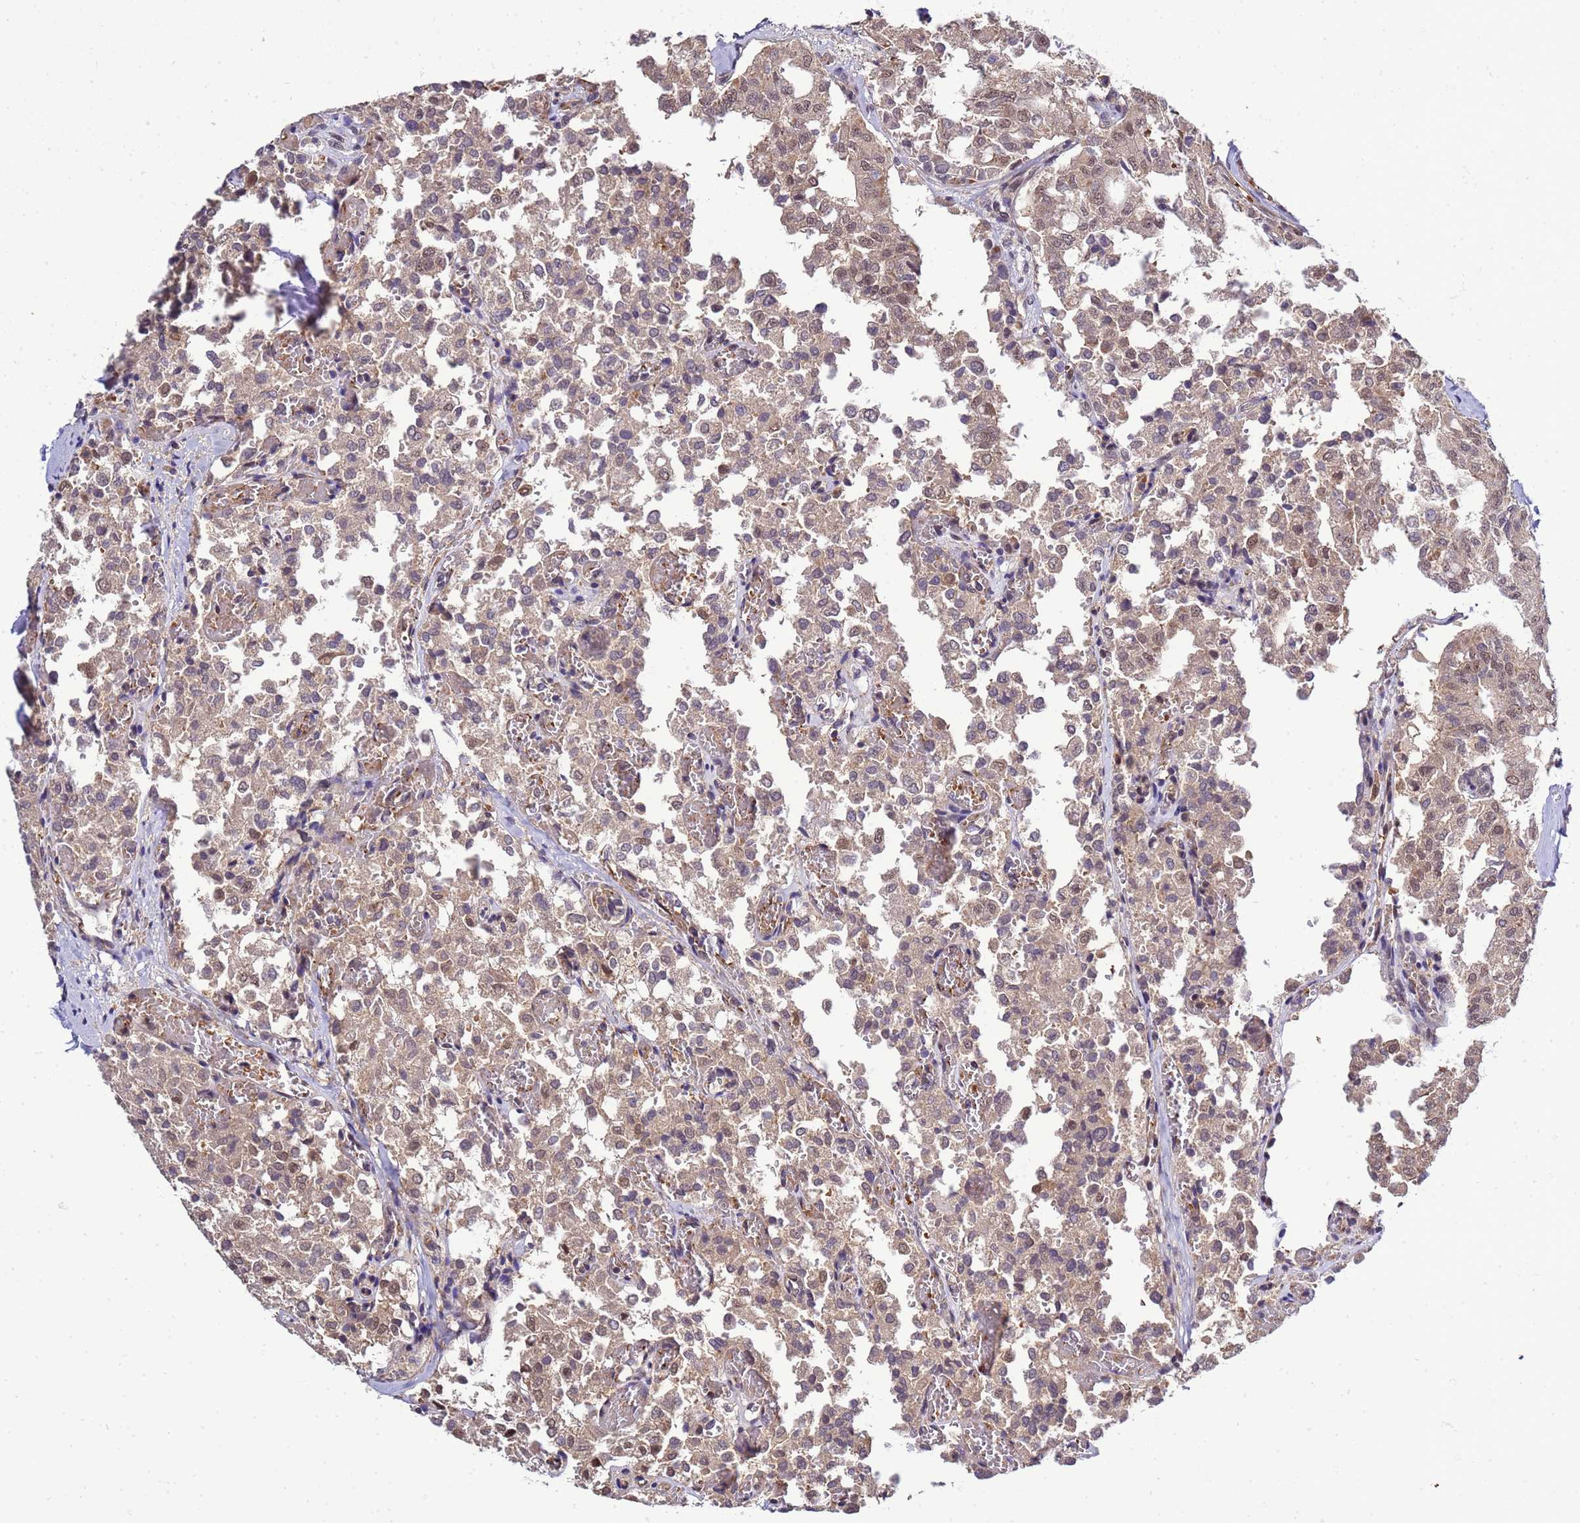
{"staining": {"intensity": "weak", "quantity": "25%-75%", "location": "cytoplasmic/membranous,nuclear"}, "tissue": "thyroid cancer", "cell_type": "Tumor cells", "image_type": "cancer", "snomed": [{"axis": "morphology", "description": "Follicular adenoma carcinoma, NOS"}, {"axis": "topography", "description": "Thyroid gland"}], "caption": "This photomicrograph displays thyroid follicular adenoma carcinoma stained with immunohistochemistry to label a protein in brown. The cytoplasmic/membranous and nuclear of tumor cells show weak positivity for the protein. Nuclei are counter-stained blue.", "gene": "GEN1", "patient": {"sex": "male", "age": 75}}